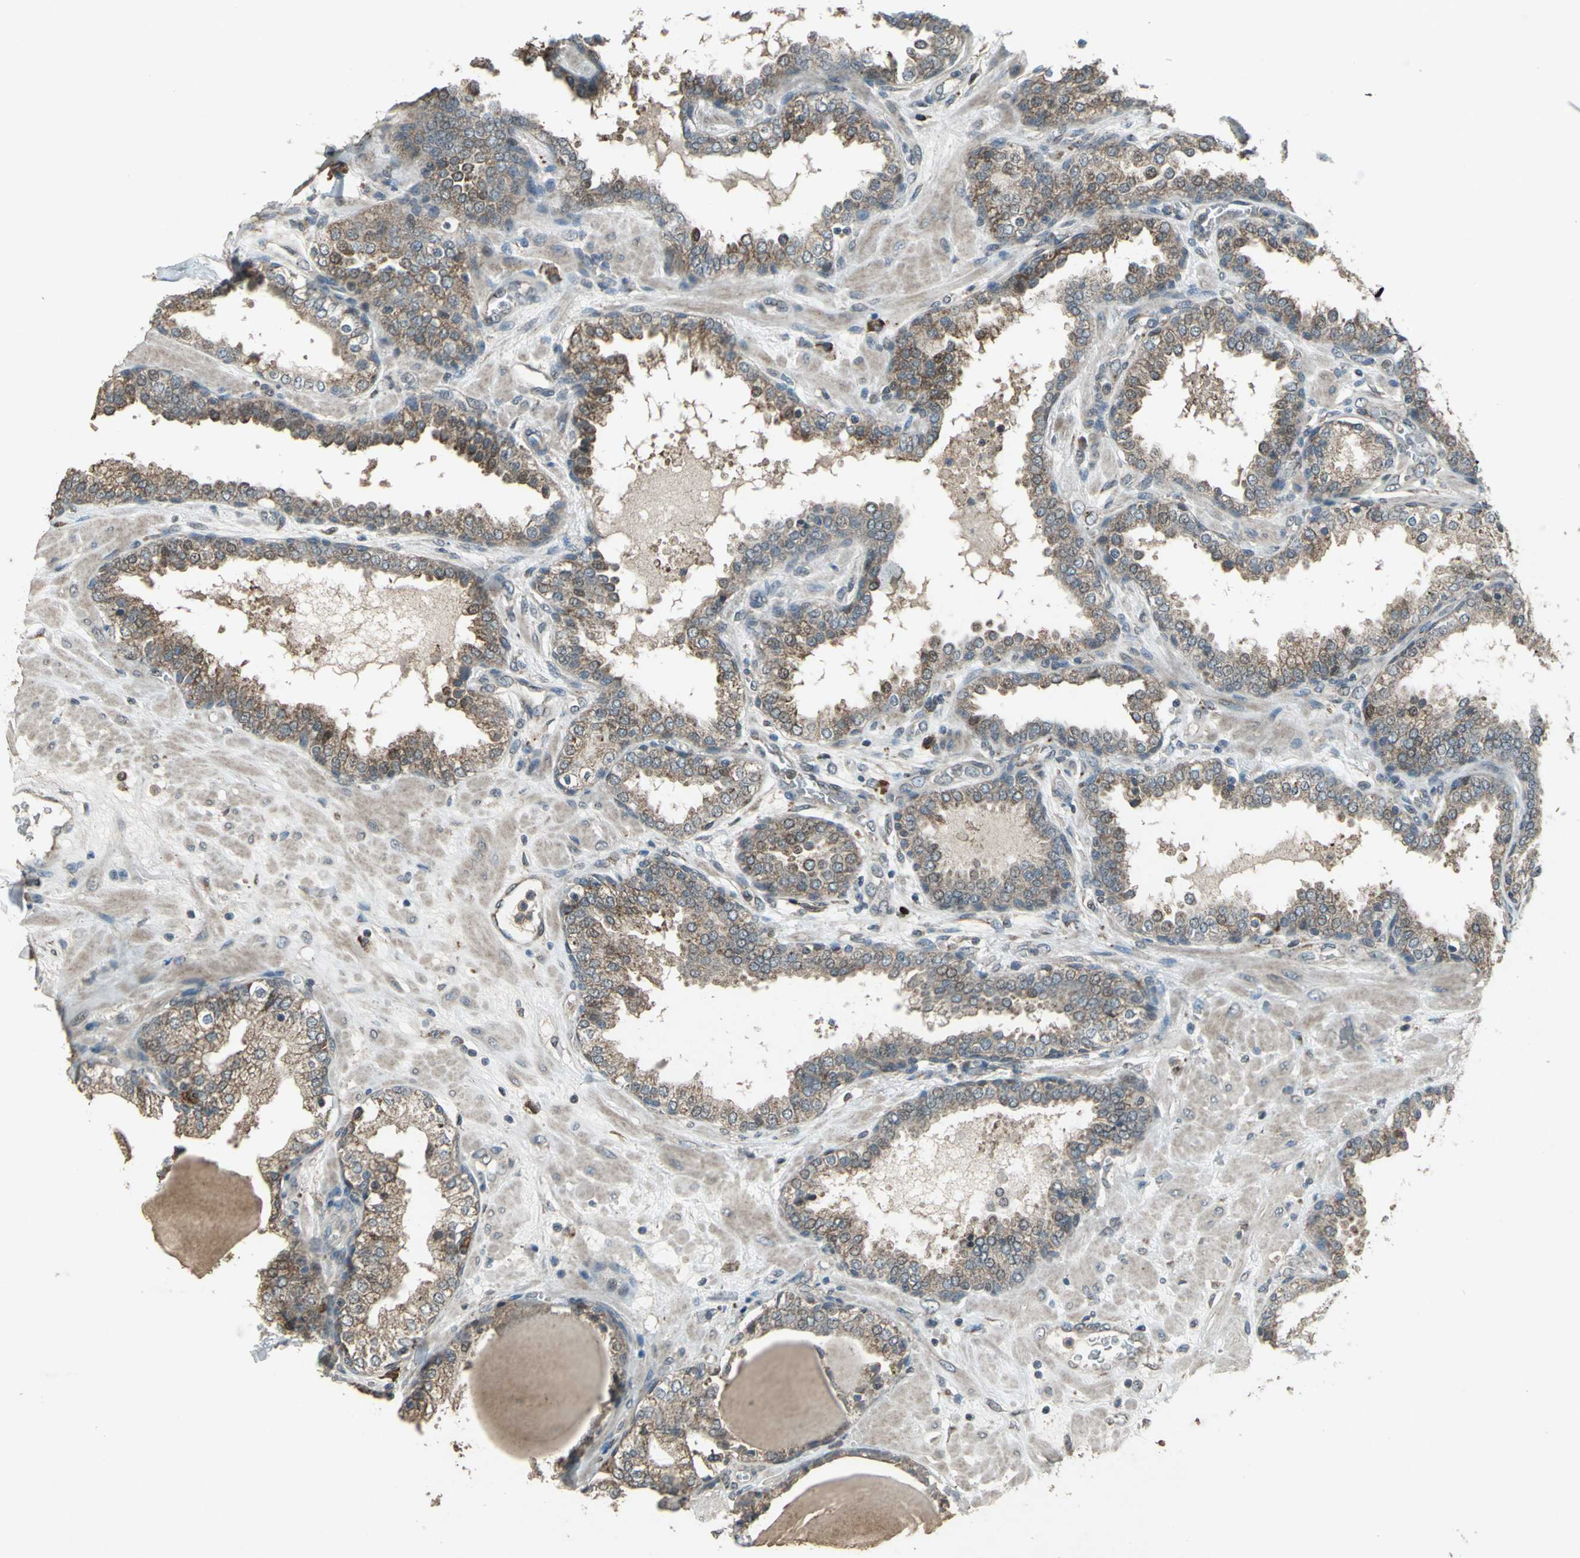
{"staining": {"intensity": "moderate", "quantity": ">75%", "location": "cytoplasmic/membranous"}, "tissue": "prostate", "cell_type": "Glandular cells", "image_type": "normal", "snomed": [{"axis": "morphology", "description": "Normal tissue, NOS"}, {"axis": "topography", "description": "Prostate"}], "caption": "A photomicrograph of prostate stained for a protein exhibits moderate cytoplasmic/membranous brown staining in glandular cells. (Stains: DAB (3,3'-diaminobenzidine) in brown, nuclei in blue, Microscopy: brightfield microscopy at high magnification).", "gene": "SEPTIN4", "patient": {"sex": "male", "age": 51}}